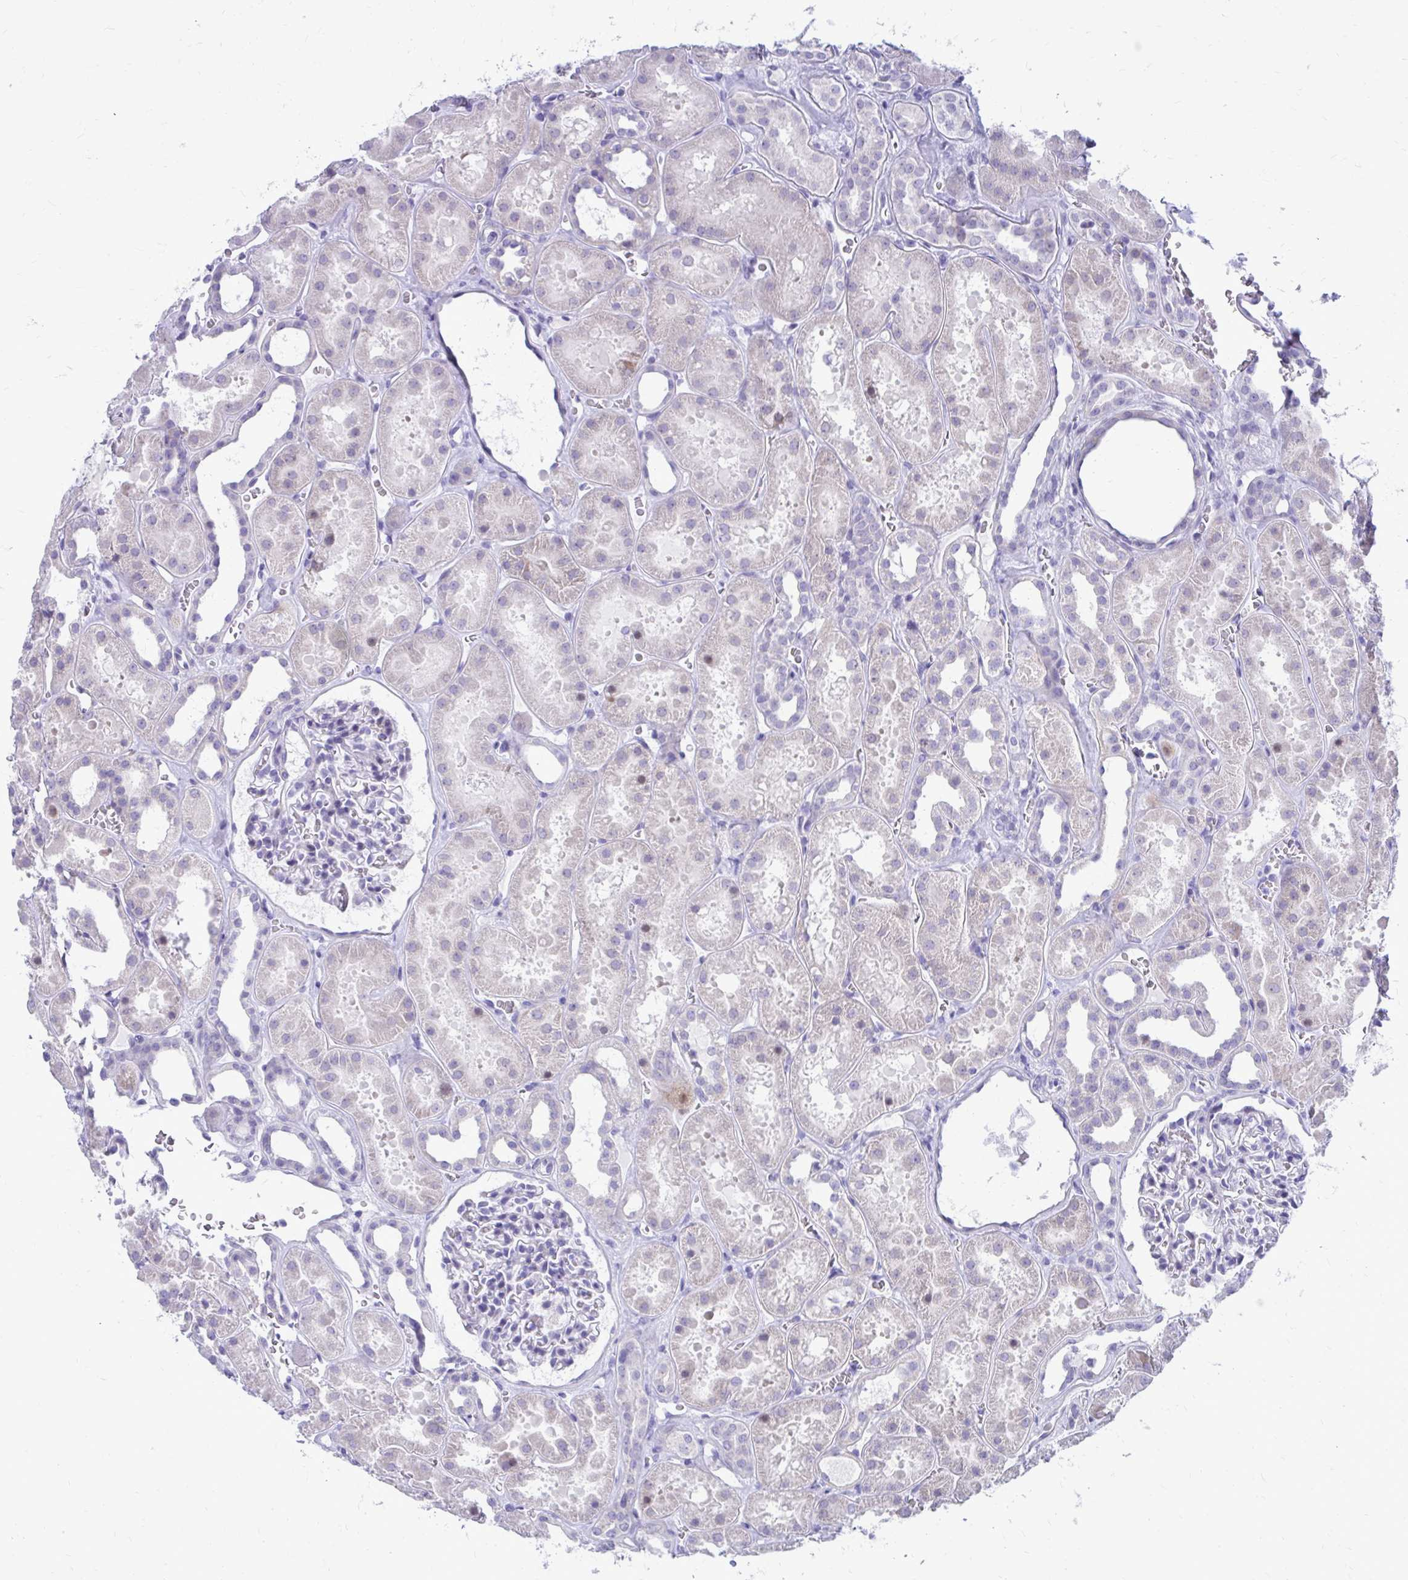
{"staining": {"intensity": "negative", "quantity": "none", "location": "none"}, "tissue": "kidney", "cell_type": "Cells in glomeruli", "image_type": "normal", "snomed": [{"axis": "morphology", "description": "Normal tissue, NOS"}, {"axis": "topography", "description": "Kidney"}], "caption": "The immunohistochemistry image has no significant staining in cells in glomeruli of kidney. (Immunohistochemistry, brightfield microscopy, high magnification).", "gene": "LCN15", "patient": {"sex": "female", "age": 41}}